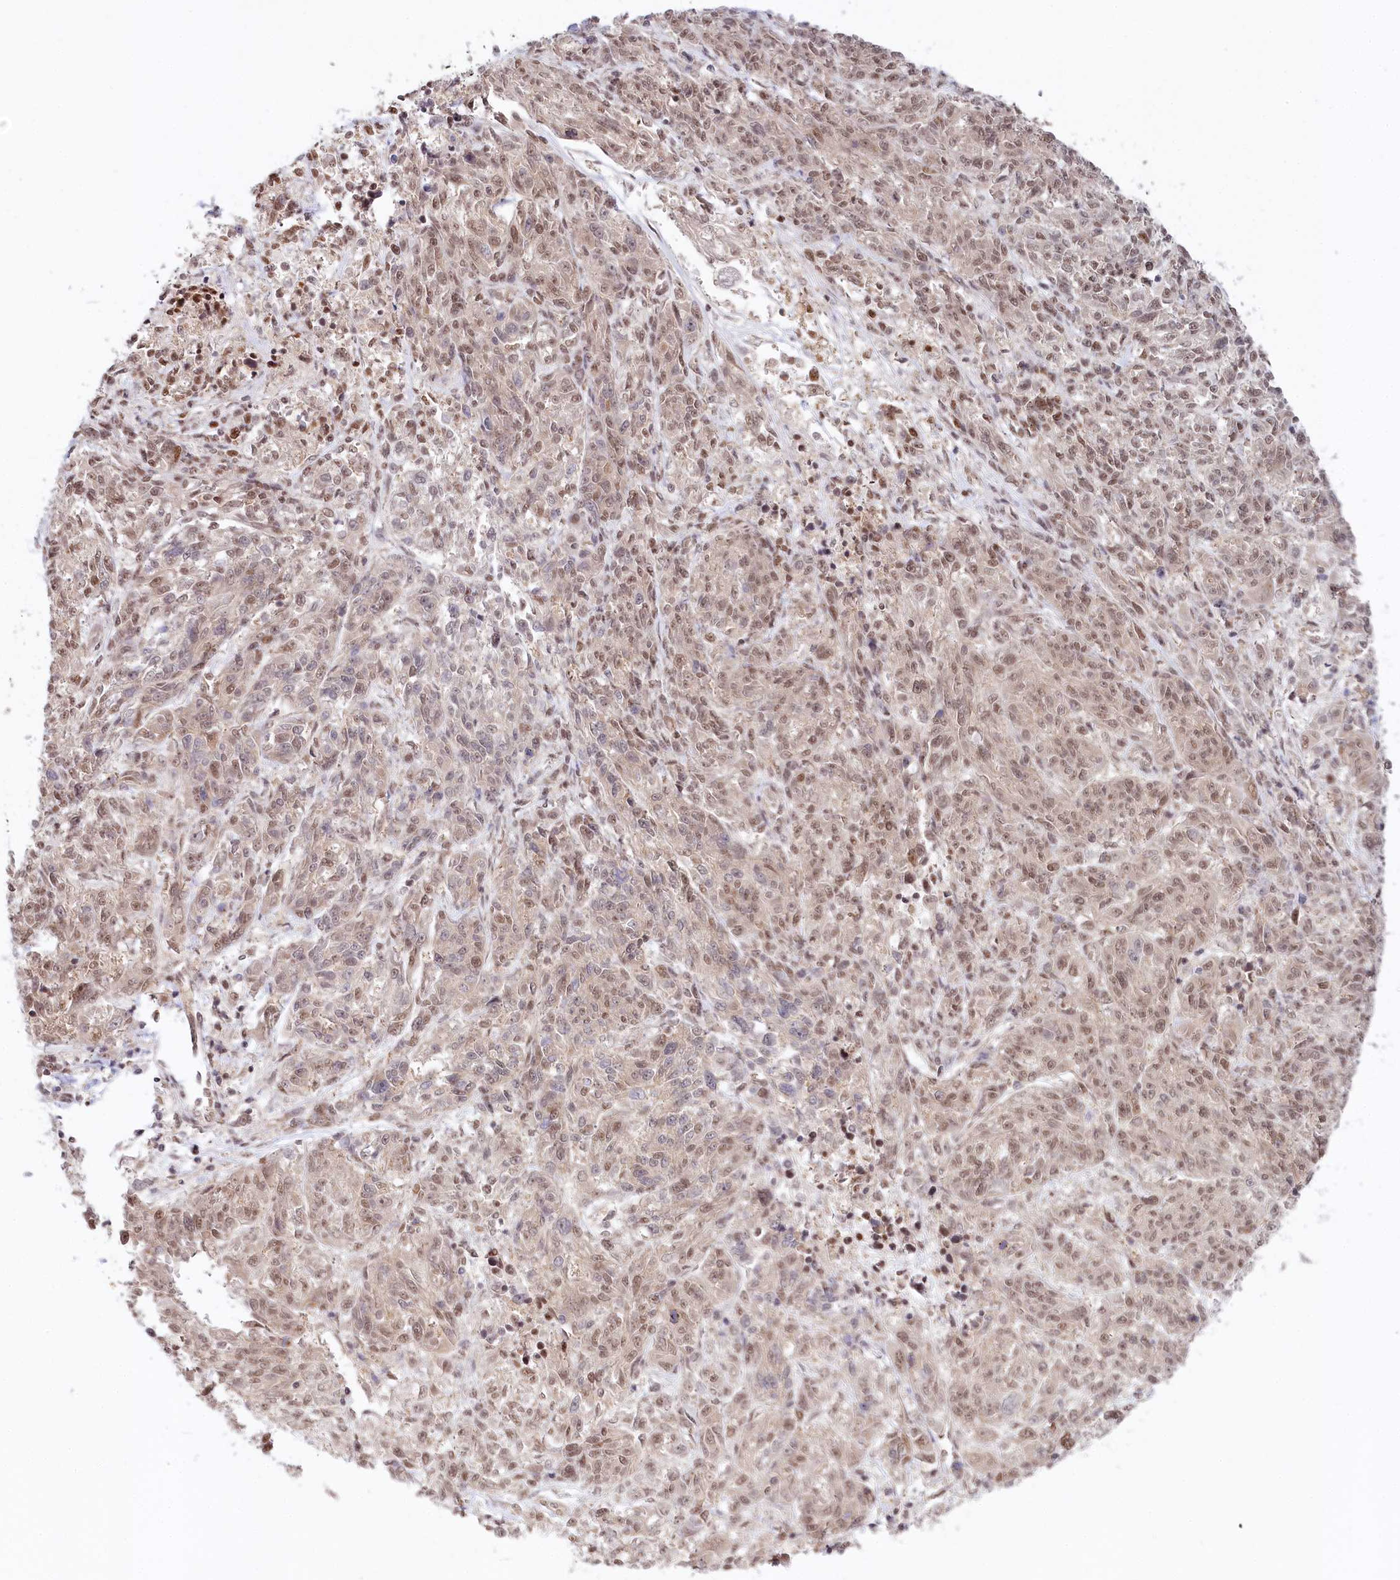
{"staining": {"intensity": "weak", "quantity": ">75%", "location": "nuclear"}, "tissue": "melanoma", "cell_type": "Tumor cells", "image_type": "cancer", "snomed": [{"axis": "morphology", "description": "Malignant melanoma, NOS"}, {"axis": "topography", "description": "Skin"}], "caption": "The image demonstrates immunohistochemical staining of malignant melanoma. There is weak nuclear positivity is appreciated in about >75% of tumor cells.", "gene": "CCDC65", "patient": {"sex": "male", "age": 53}}